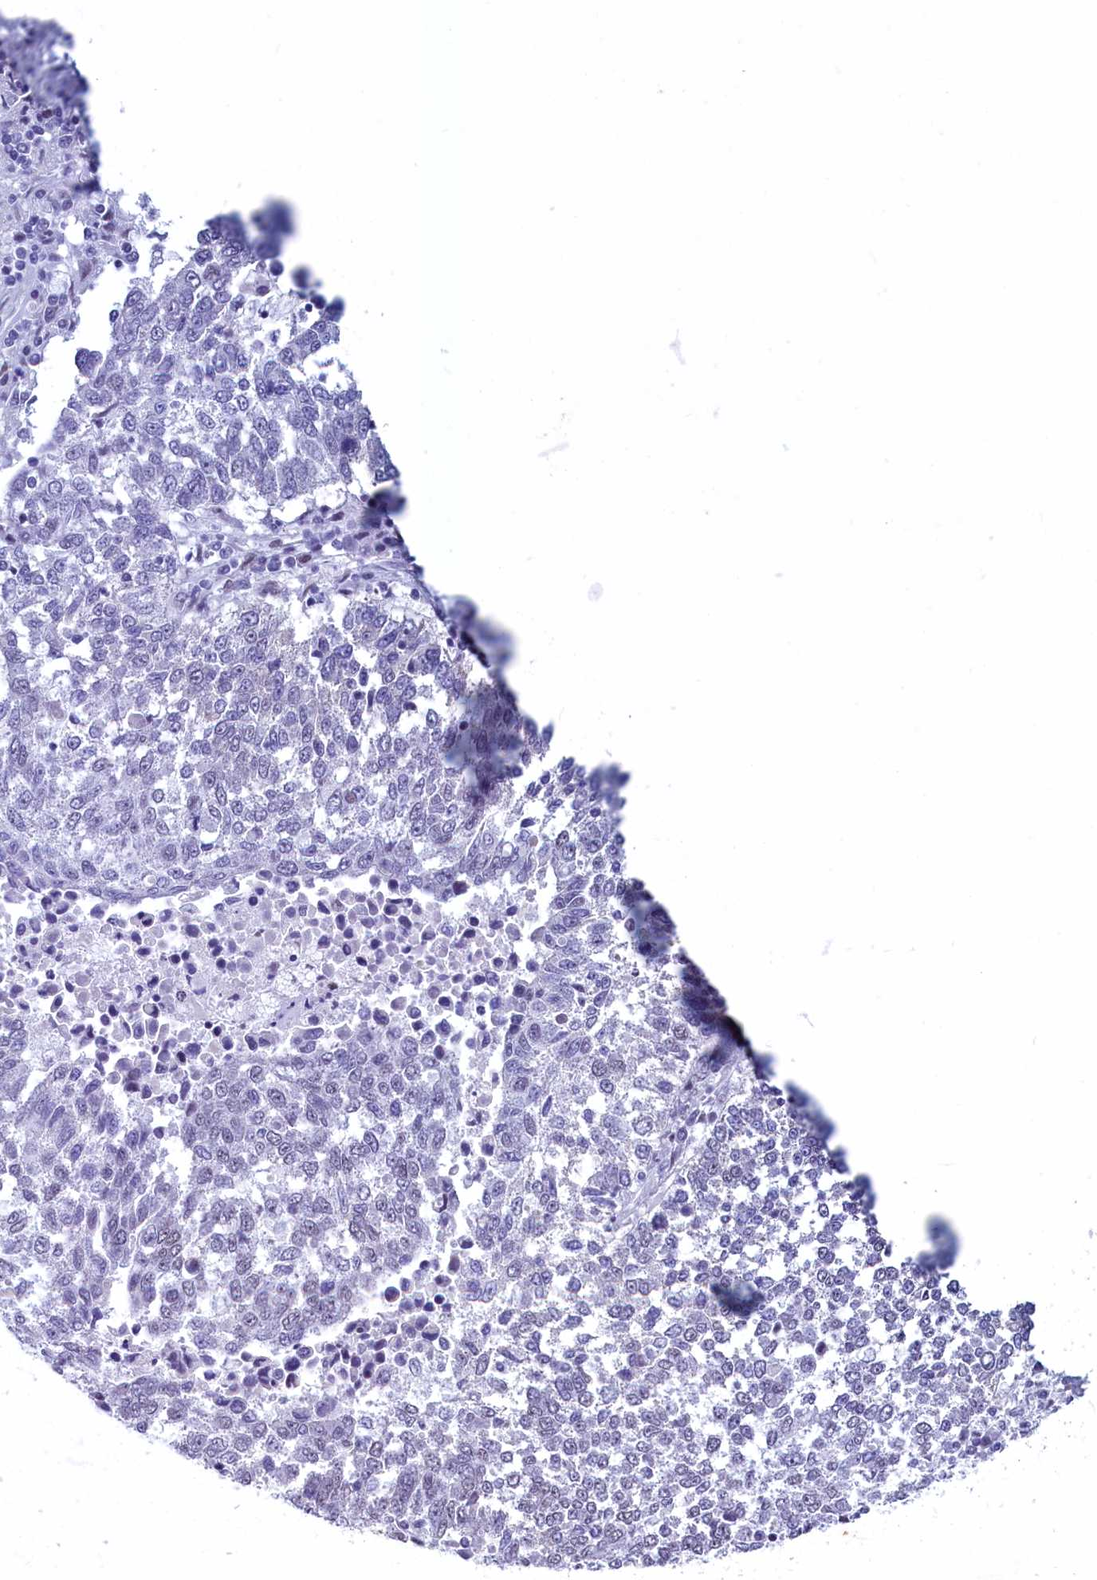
{"staining": {"intensity": "negative", "quantity": "none", "location": "none"}, "tissue": "lung cancer", "cell_type": "Tumor cells", "image_type": "cancer", "snomed": [{"axis": "morphology", "description": "Squamous cell carcinoma, NOS"}, {"axis": "topography", "description": "Lung"}], "caption": "An immunohistochemistry (IHC) image of squamous cell carcinoma (lung) is shown. There is no staining in tumor cells of squamous cell carcinoma (lung).", "gene": "SUGP2", "patient": {"sex": "male", "age": 73}}